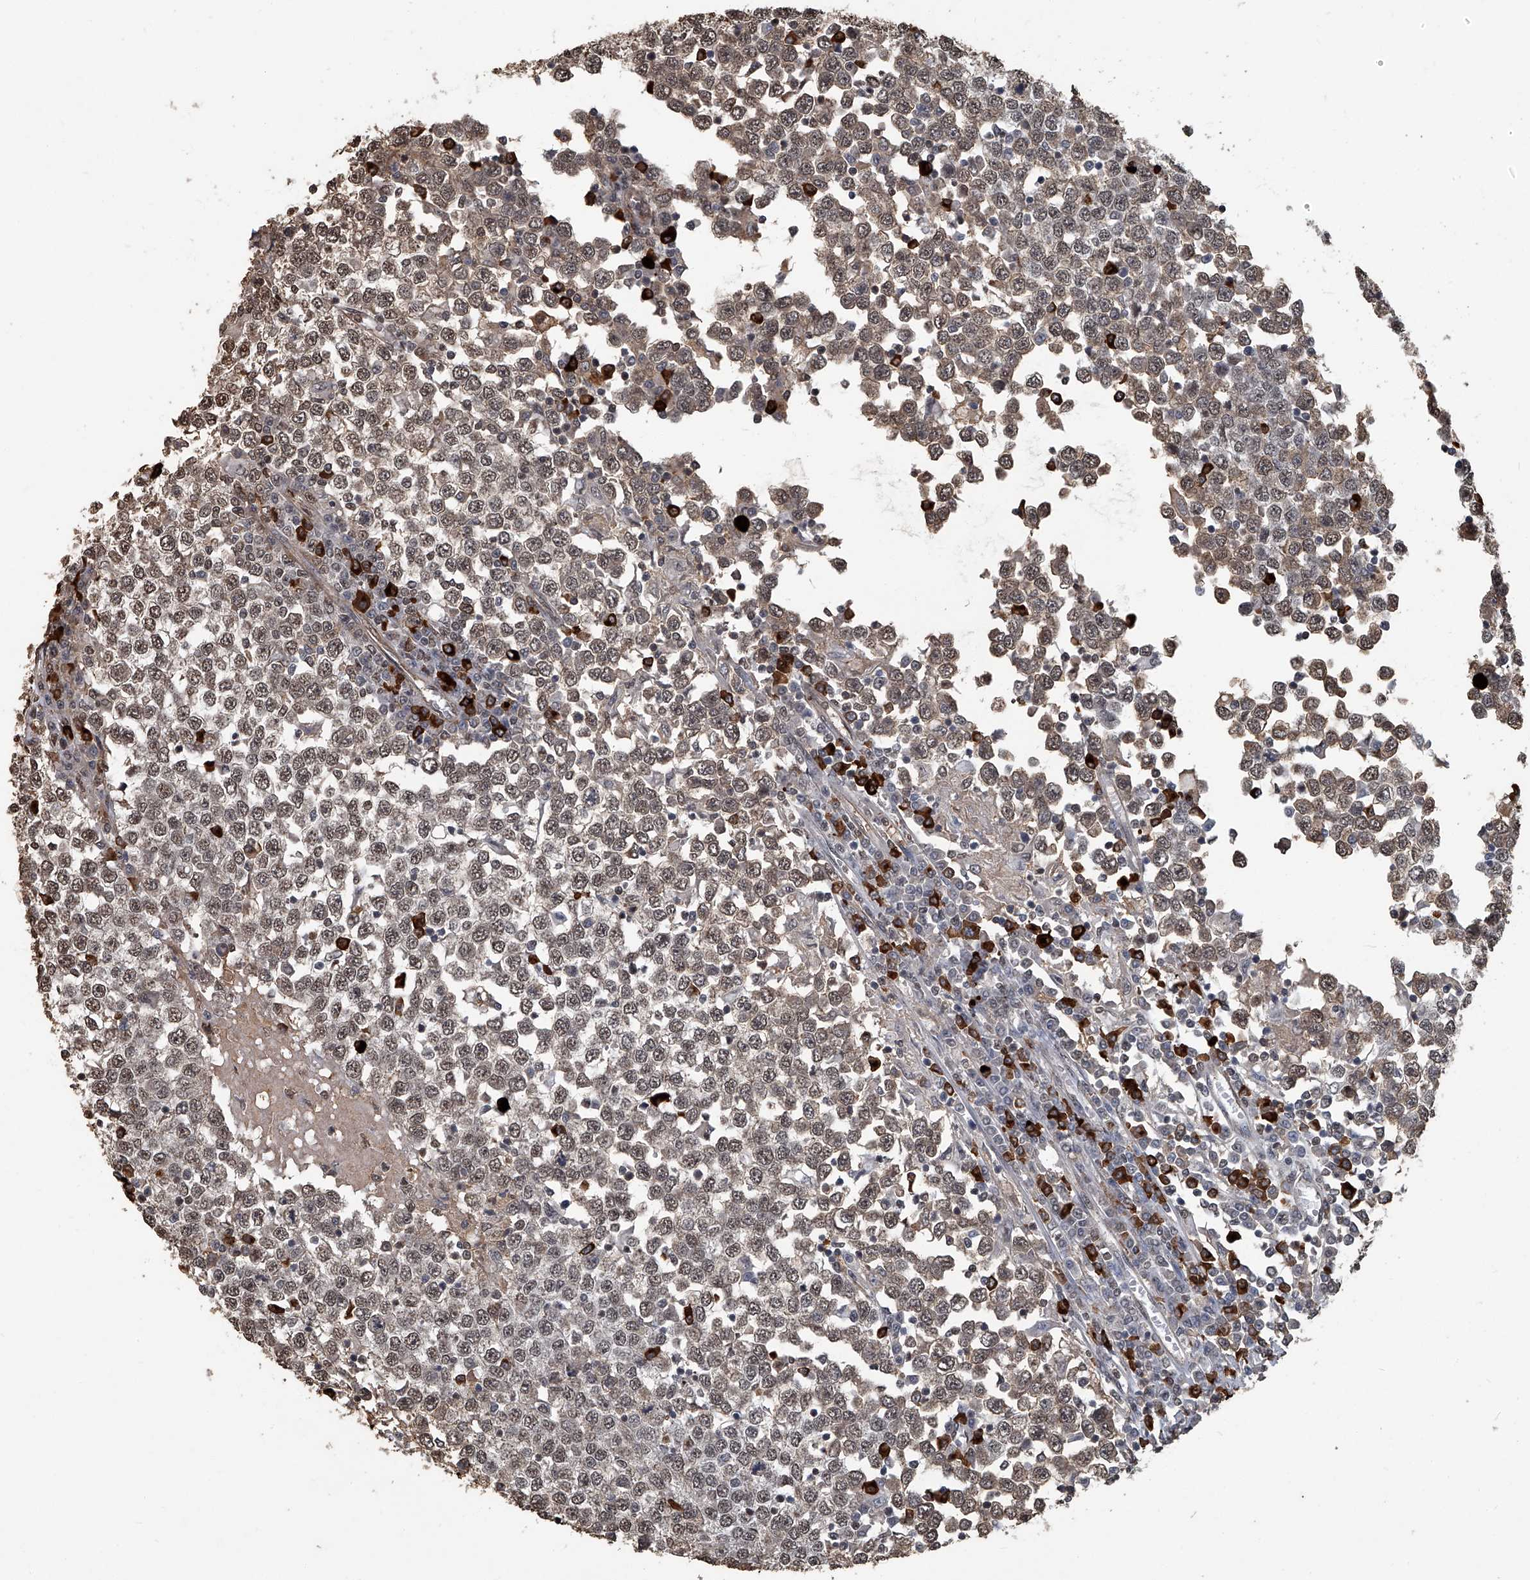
{"staining": {"intensity": "weak", "quantity": ">75%", "location": "nuclear"}, "tissue": "testis cancer", "cell_type": "Tumor cells", "image_type": "cancer", "snomed": [{"axis": "morphology", "description": "Seminoma, NOS"}, {"axis": "topography", "description": "Testis"}], "caption": "A high-resolution photomicrograph shows immunohistochemistry (IHC) staining of seminoma (testis), which demonstrates weak nuclear staining in about >75% of tumor cells.", "gene": "GPR132", "patient": {"sex": "male", "age": 65}}